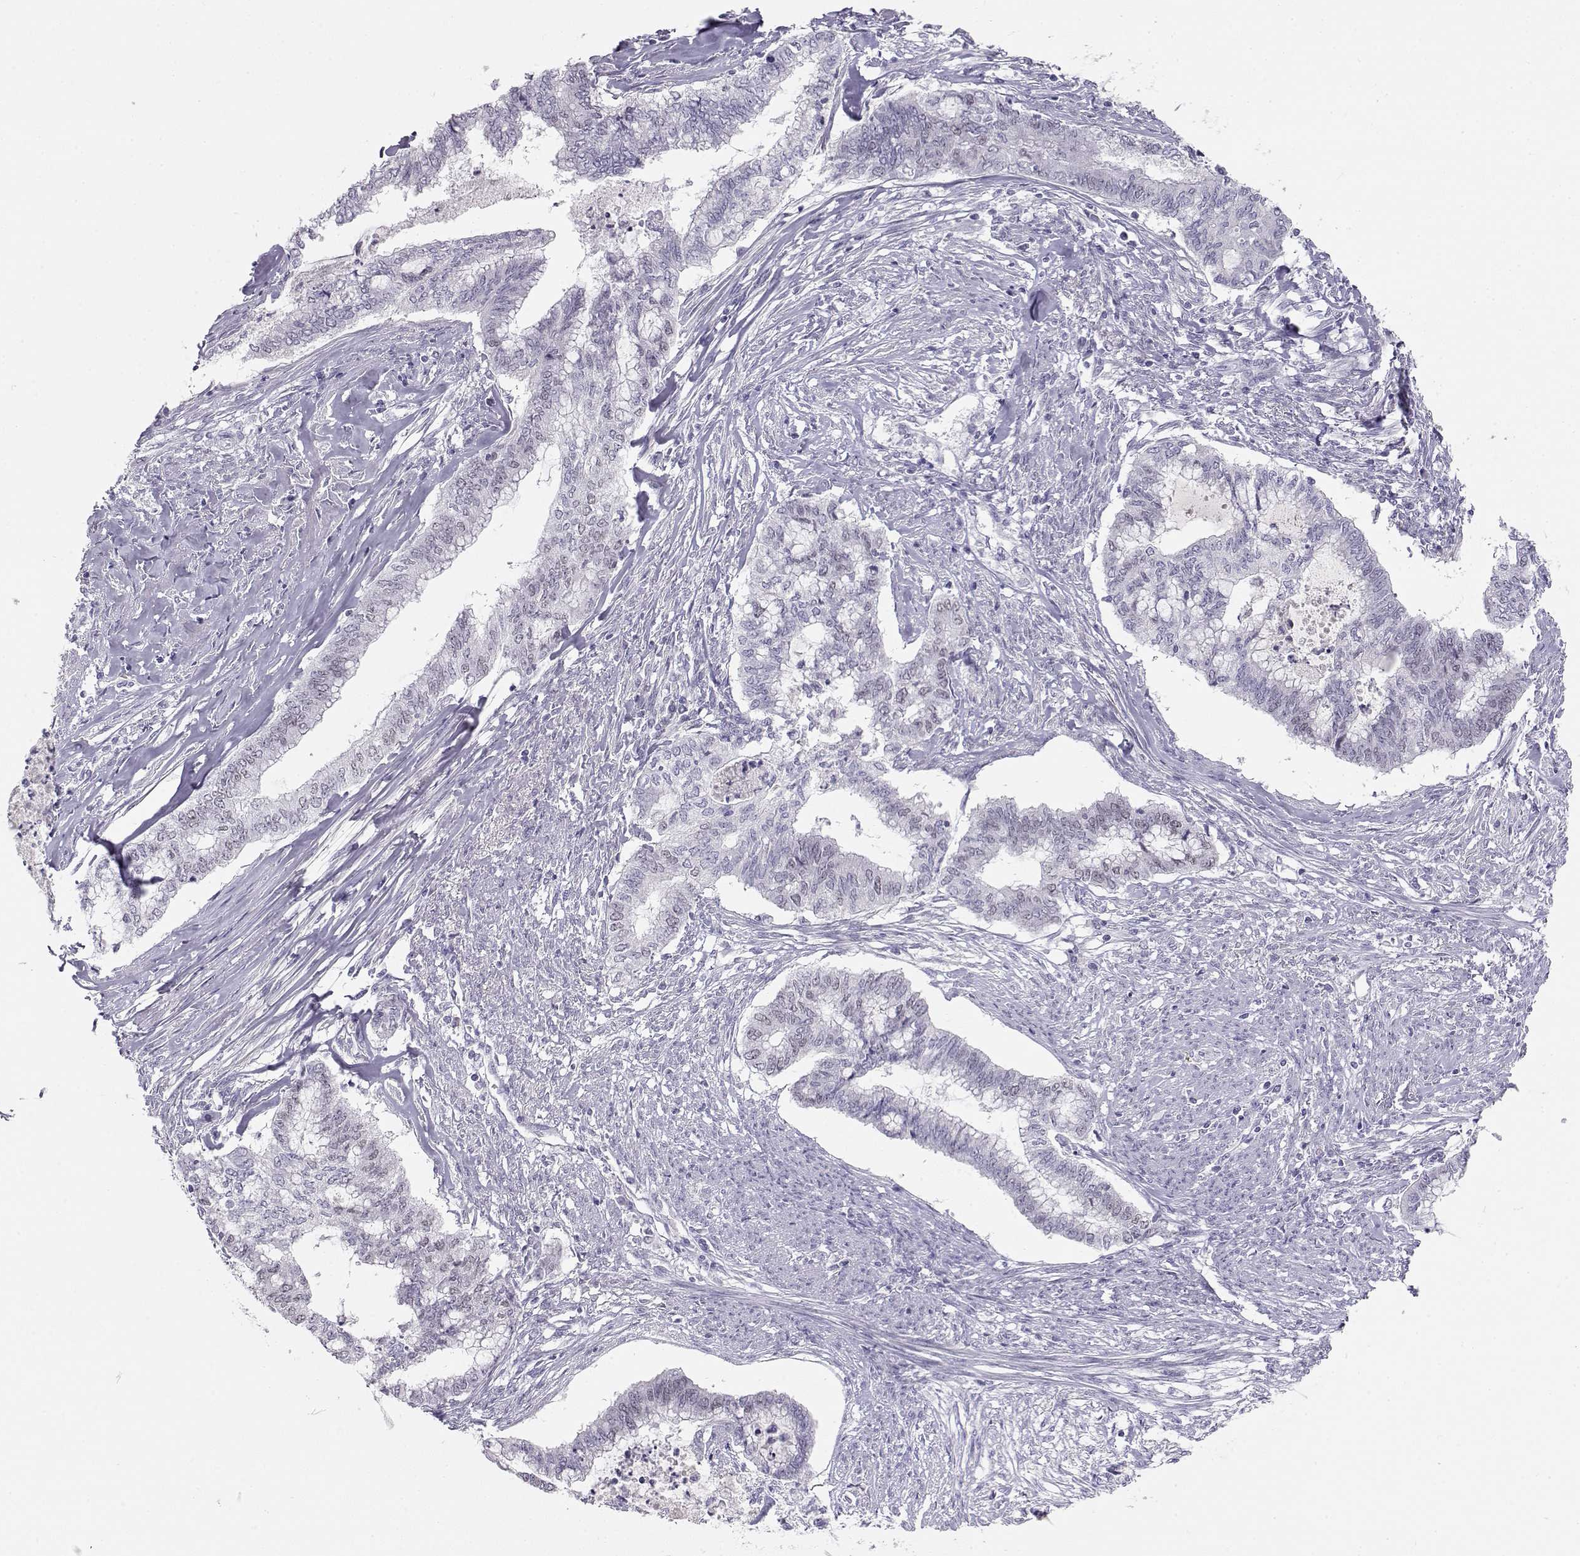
{"staining": {"intensity": "negative", "quantity": "none", "location": "none"}, "tissue": "endometrial cancer", "cell_type": "Tumor cells", "image_type": "cancer", "snomed": [{"axis": "morphology", "description": "Adenocarcinoma, NOS"}, {"axis": "topography", "description": "Endometrium"}], "caption": "Immunohistochemical staining of endometrial adenocarcinoma exhibits no significant expression in tumor cells.", "gene": "OPN5", "patient": {"sex": "female", "age": 79}}